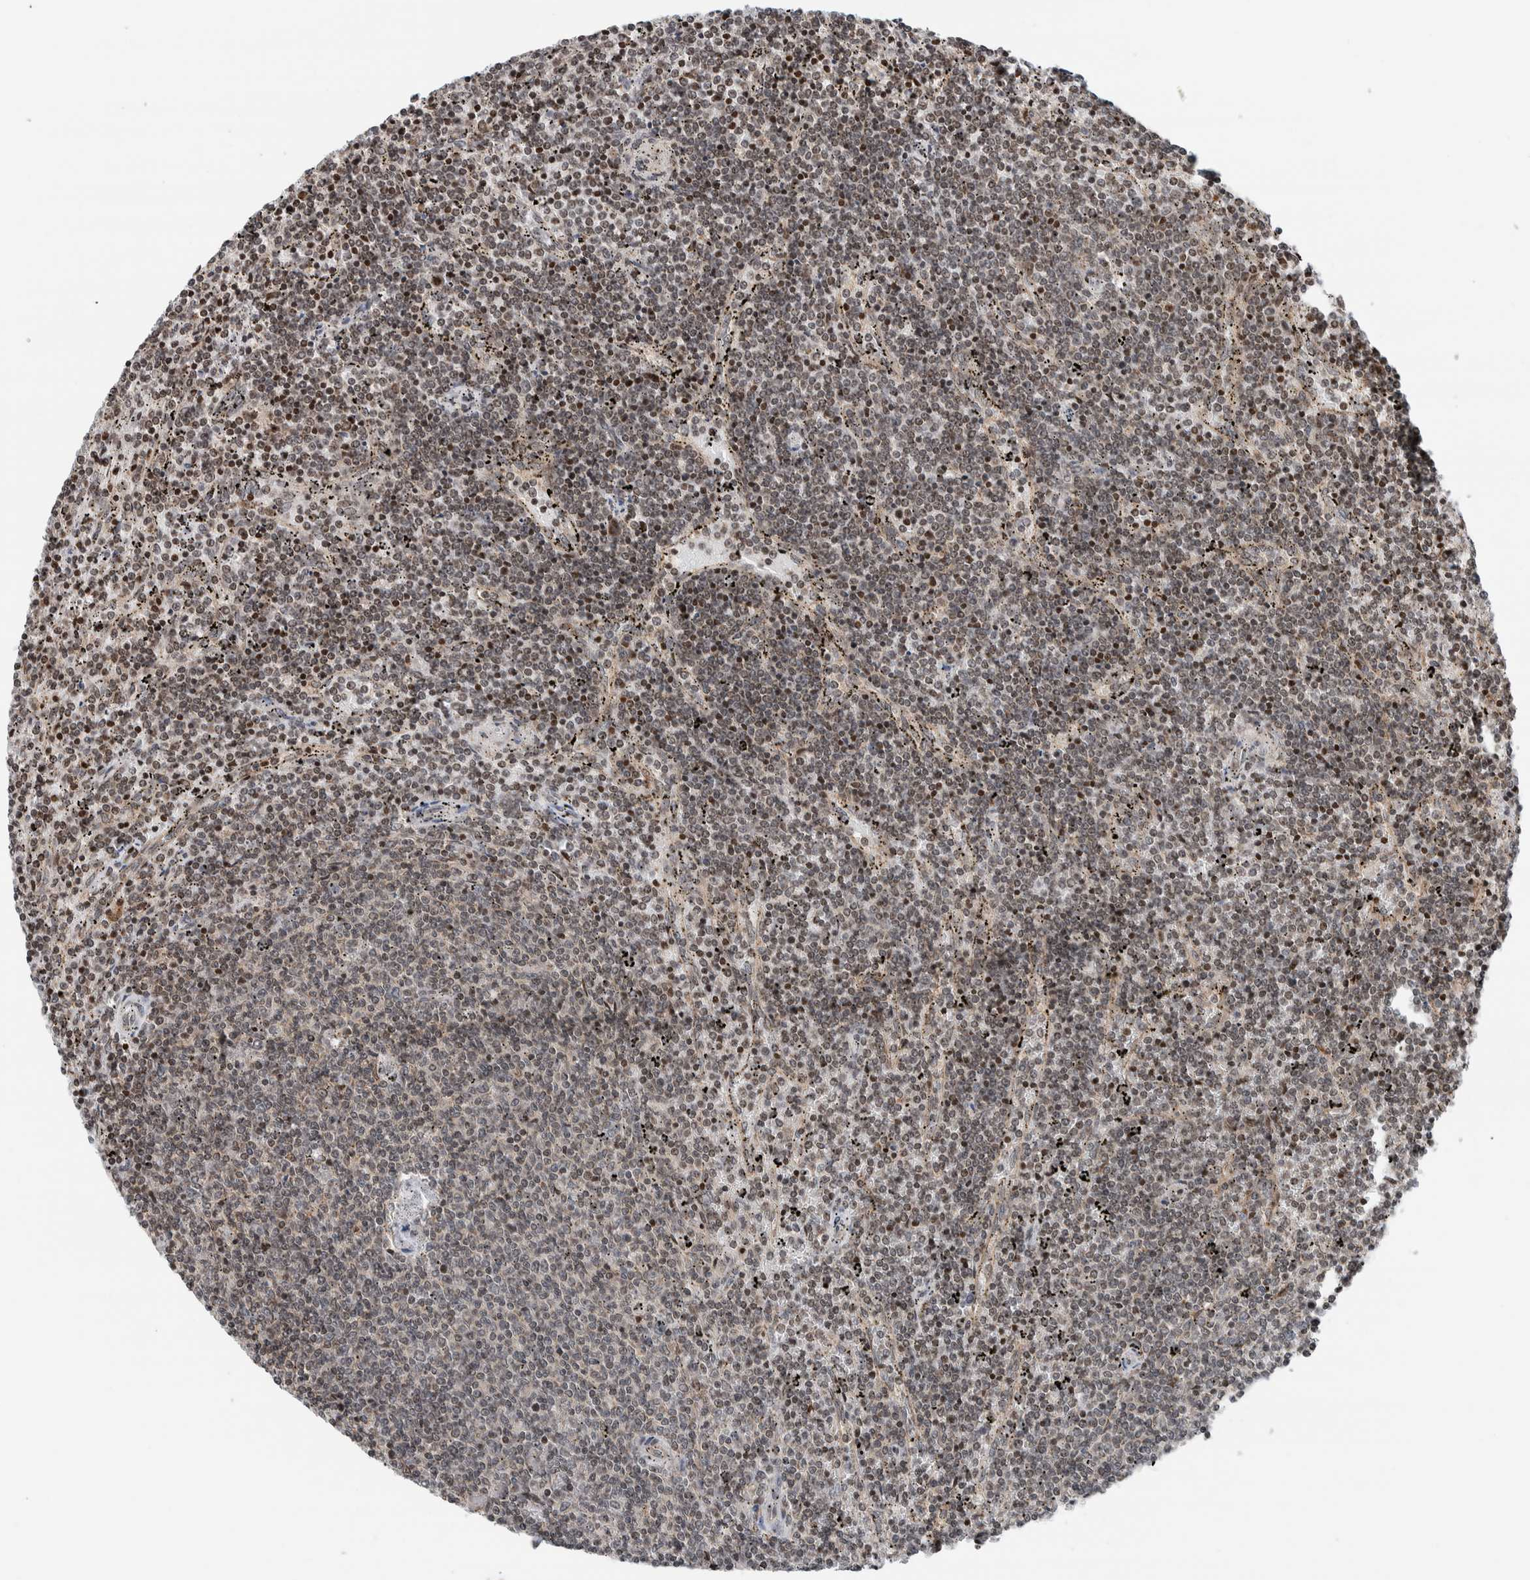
{"staining": {"intensity": "weak", "quantity": ">75%", "location": "nuclear"}, "tissue": "lymphoma", "cell_type": "Tumor cells", "image_type": "cancer", "snomed": [{"axis": "morphology", "description": "Malignant lymphoma, non-Hodgkin's type, Low grade"}, {"axis": "topography", "description": "Spleen"}], "caption": "The immunohistochemical stain labels weak nuclear staining in tumor cells of lymphoma tissue.", "gene": "NPLOC4", "patient": {"sex": "female", "age": 50}}